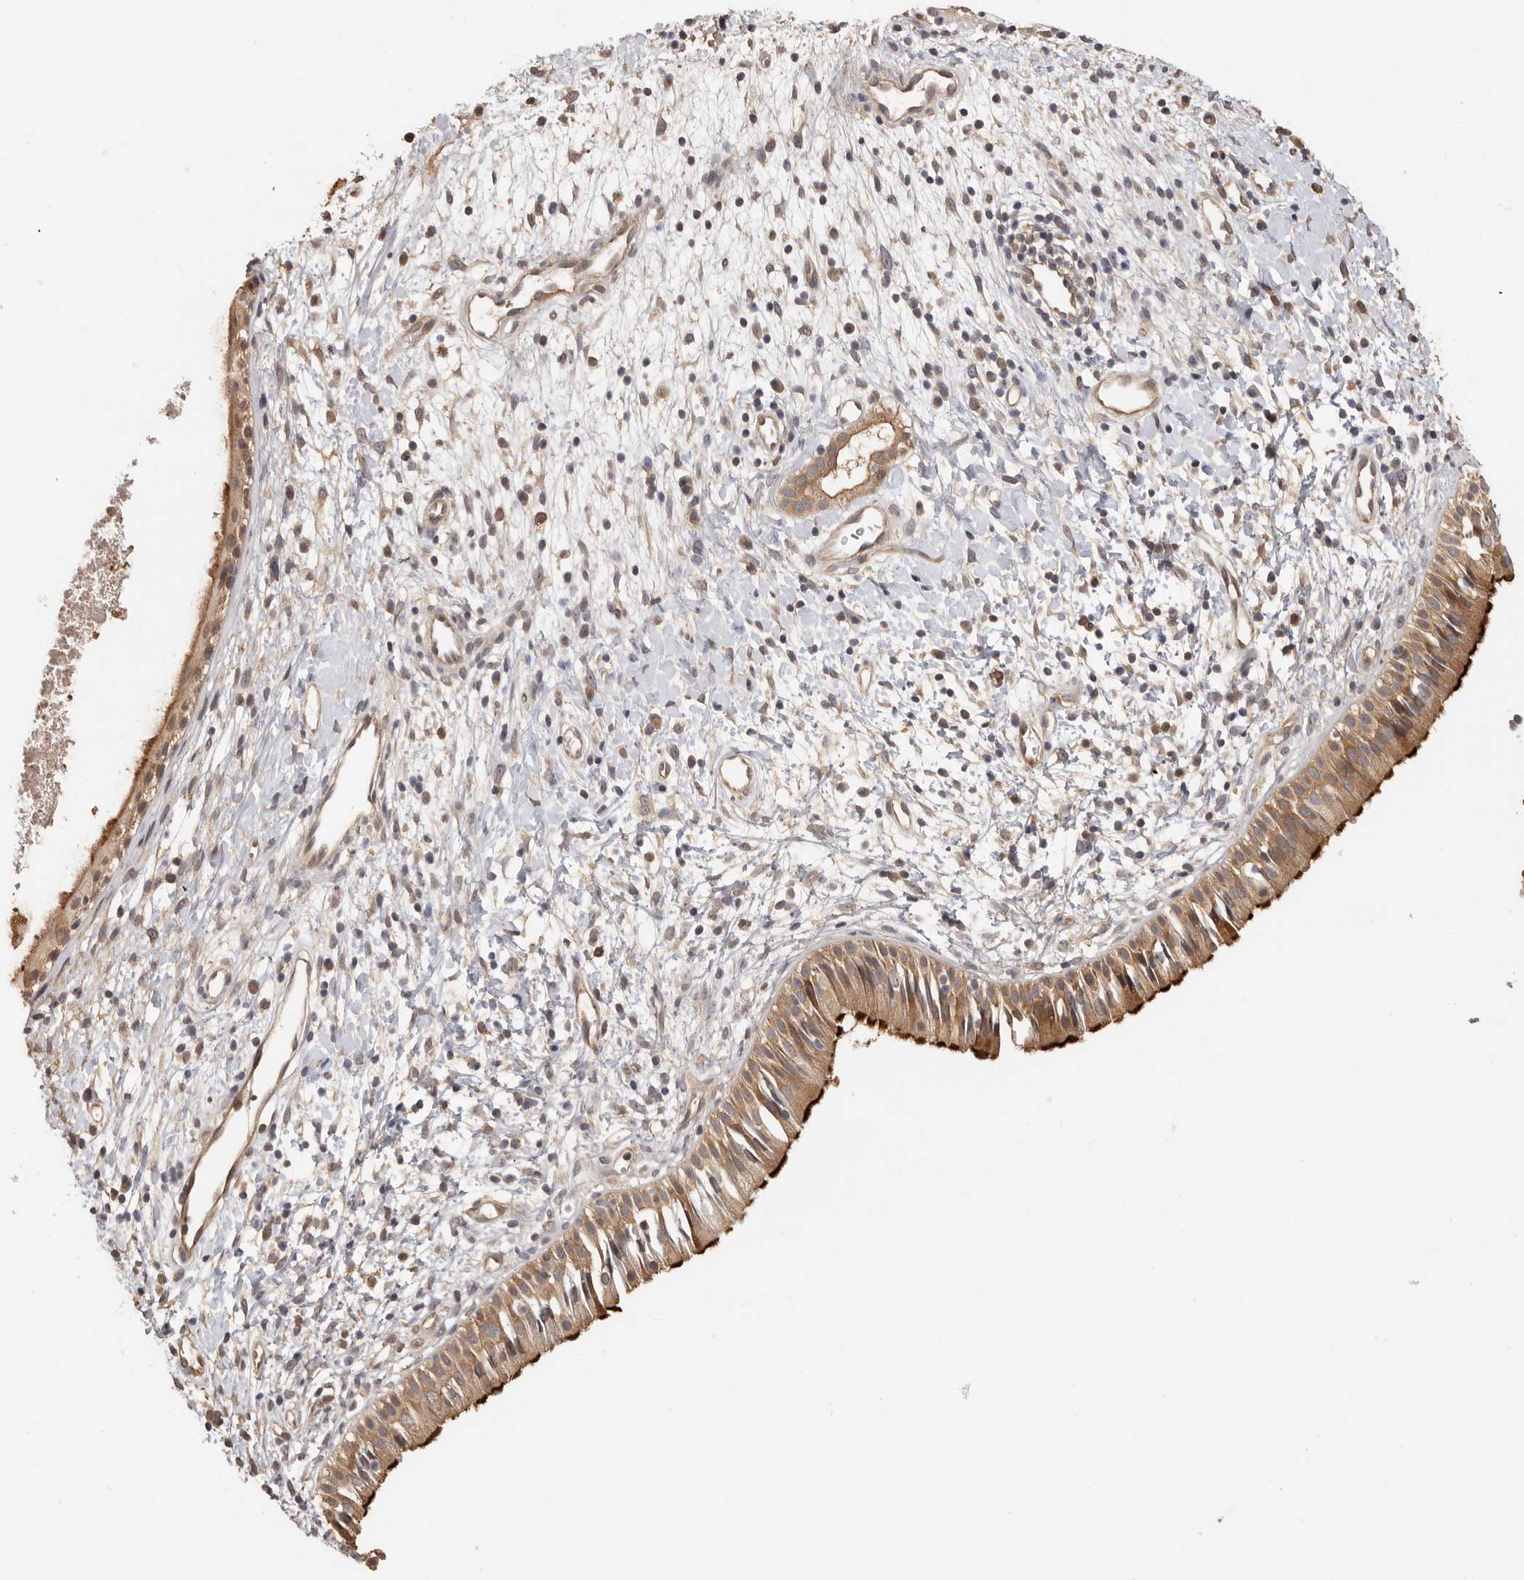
{"staining": {"intensity": "strong", "quantity": ">75%", "location": "cytoplasmic/membranous"}, "tissue": "nasopharynx", "cell_type": "Respiratory epithelial cells", "image_type": "normal", "snomed": [{"axis": "morphology", "description": "Normal tissue, NOS"}, {"axis": "topography", "description": "Nasopharynx"}], "caption": "Strong cytoplasmic/membranous protein positivity is seen in about >75% of respiratory epithelial cells in nasopharynx. The staining was performed using DAB (3,3'-diaminobenzidine) to visualize the protein expression in brown, while the nuclei were stained in blue with hematoxylin (Magnification: 20x).", "gene": "BAIAP2", "patient": {"sex": "male", "age": 22}}